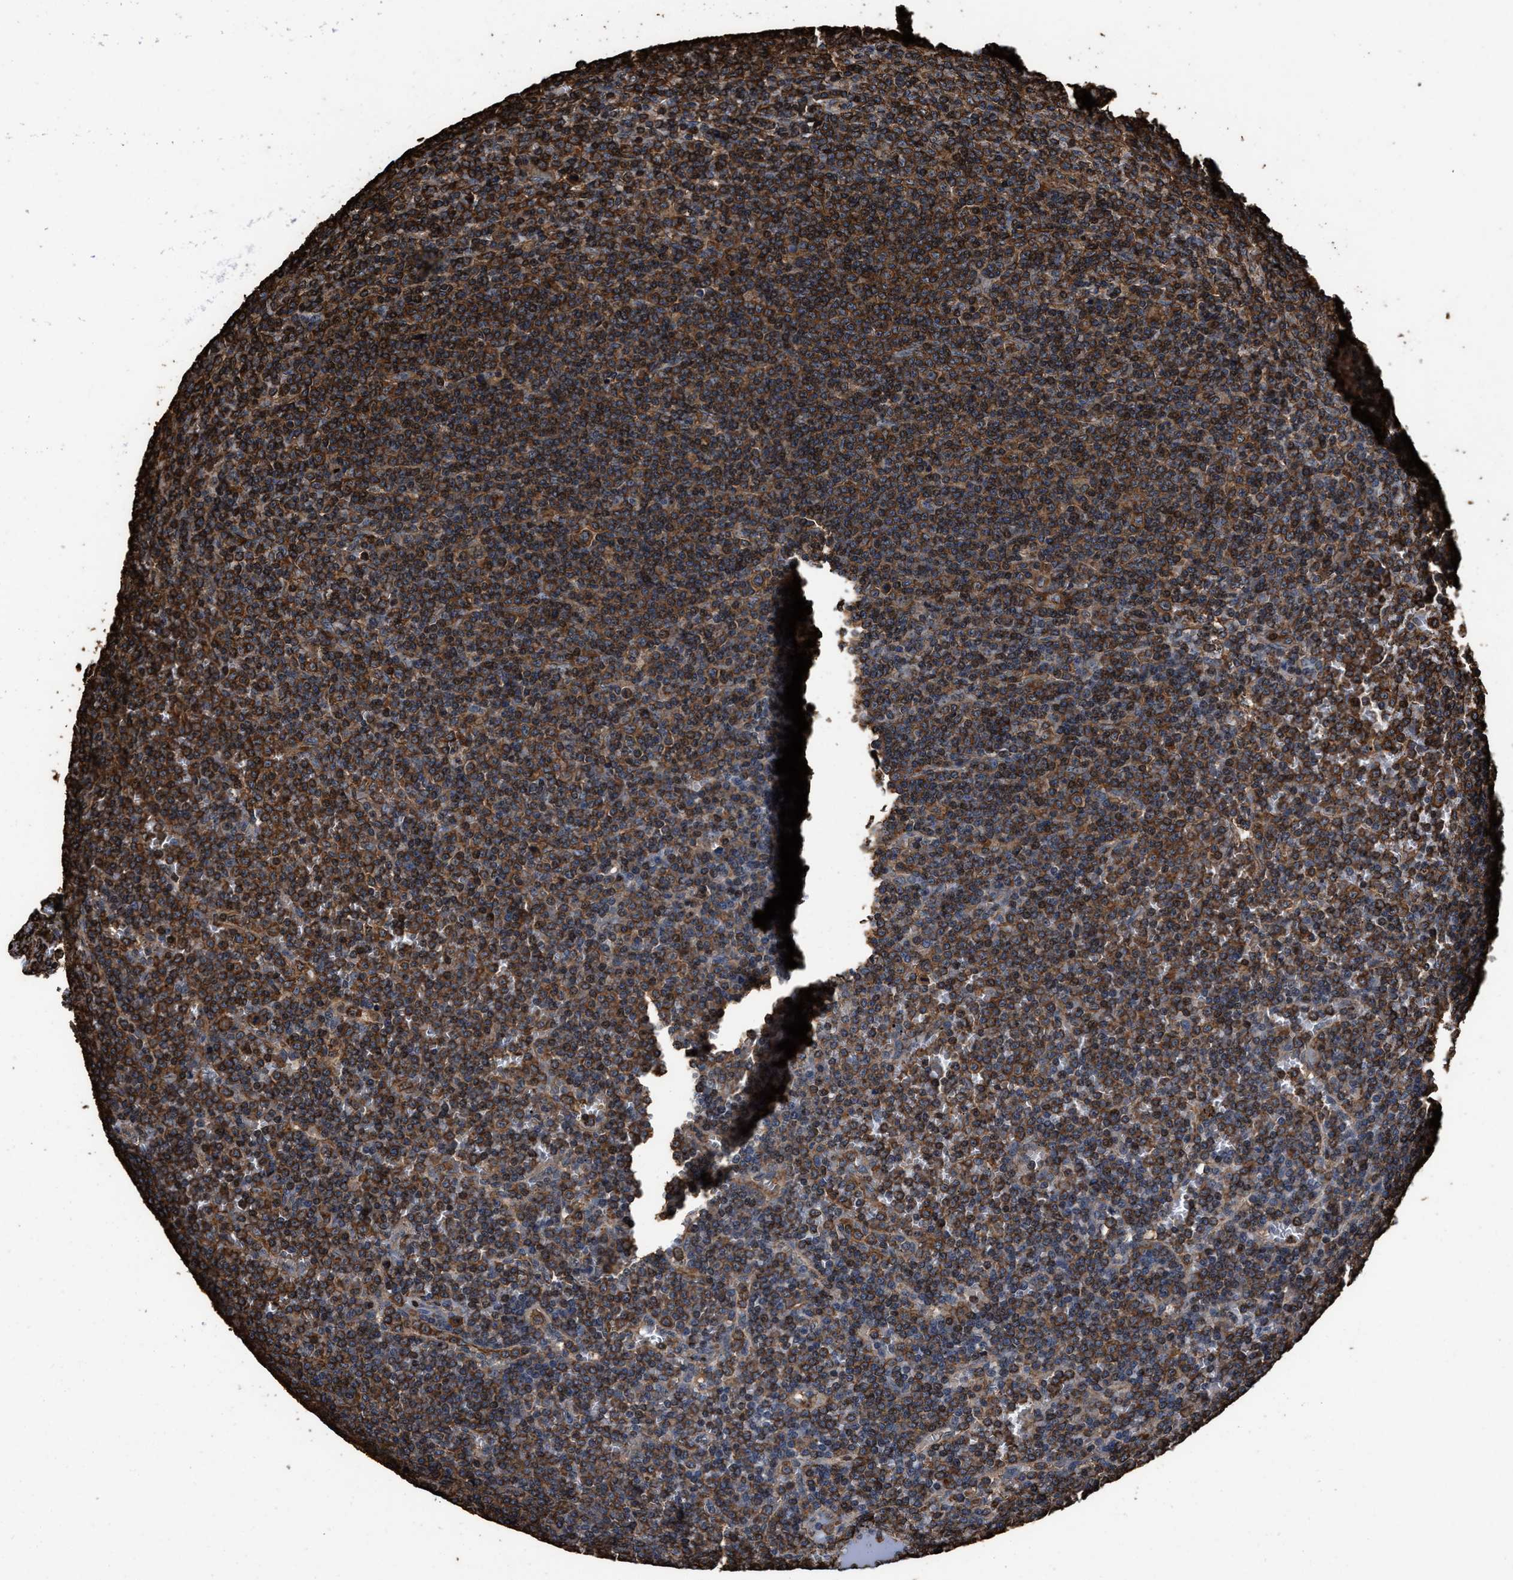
{"staining": {"intensity": "strong", "quantity": ">75%", "location": "cytoplasmic/membranous"}, "tissue": "lymphoma", "cell_type": "Tumor cells", "image_type": "cancer", "snomed": [{"axis": "morphology", "description": "Malignant lymphoma, non-Hodgkin's type, Low grade"}, {"axis": "topography", "description": "Spleen"}], "caption": "A brown stain highlights strong cytoplasmic/membranous positivity of a protein in lymphoma tumor cells. (Stains: DAB (3,3'-diaminobenzidine) in brown, nuclei in blue, Microscopy: brightfield microscopy at high magnification).", "gene": "KBTBD2", "patient": {"sex": "female", "age": 19}}